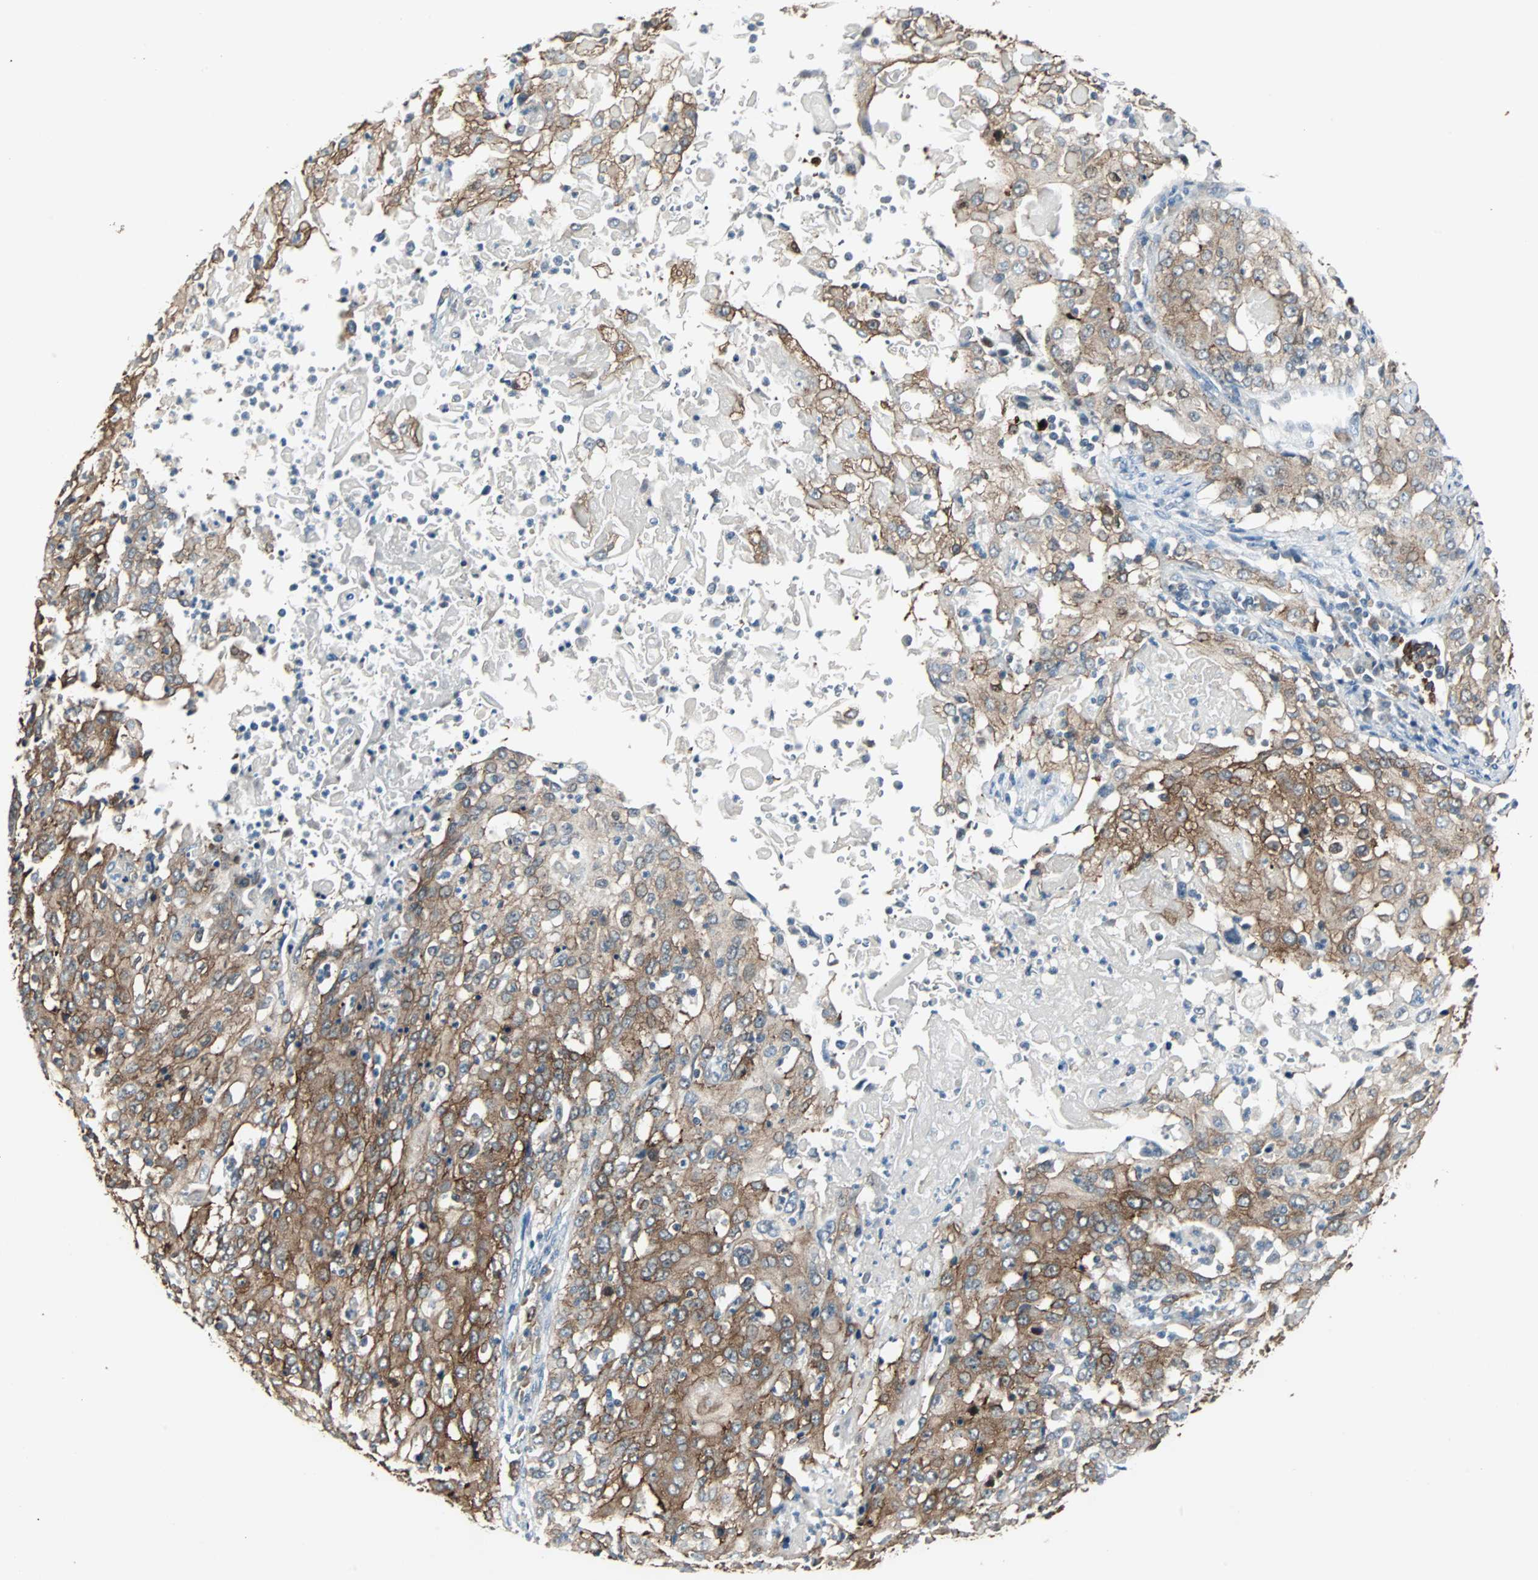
{"staining": {"intensity": "strong", "quantity": ">75%", "location": "cytoplasmic/membranous"}, "tissue": "cervical cancer", "cell_type": "Tumor cells", "image_type": "cancer", "snomed": [{"axis": "morphology", "description": "Squamous cell carcinoma, NOS"}, {"axis": "topography", "description": "Cervix"}], "caption": "Immunohistochemistry staining of cervical cancer, which reveals high levels of strong cytoplasmic/membranous staining in approximately >75% of tumor cells indicating strong cytoplasmic/membranous protein staining. The staining was performed using DAB (brown) for protein detection and nuclei were counterstained in hematoxylin (blue).", "gene": "CMC2", "patient": {"sex": "female", "age": 39}}